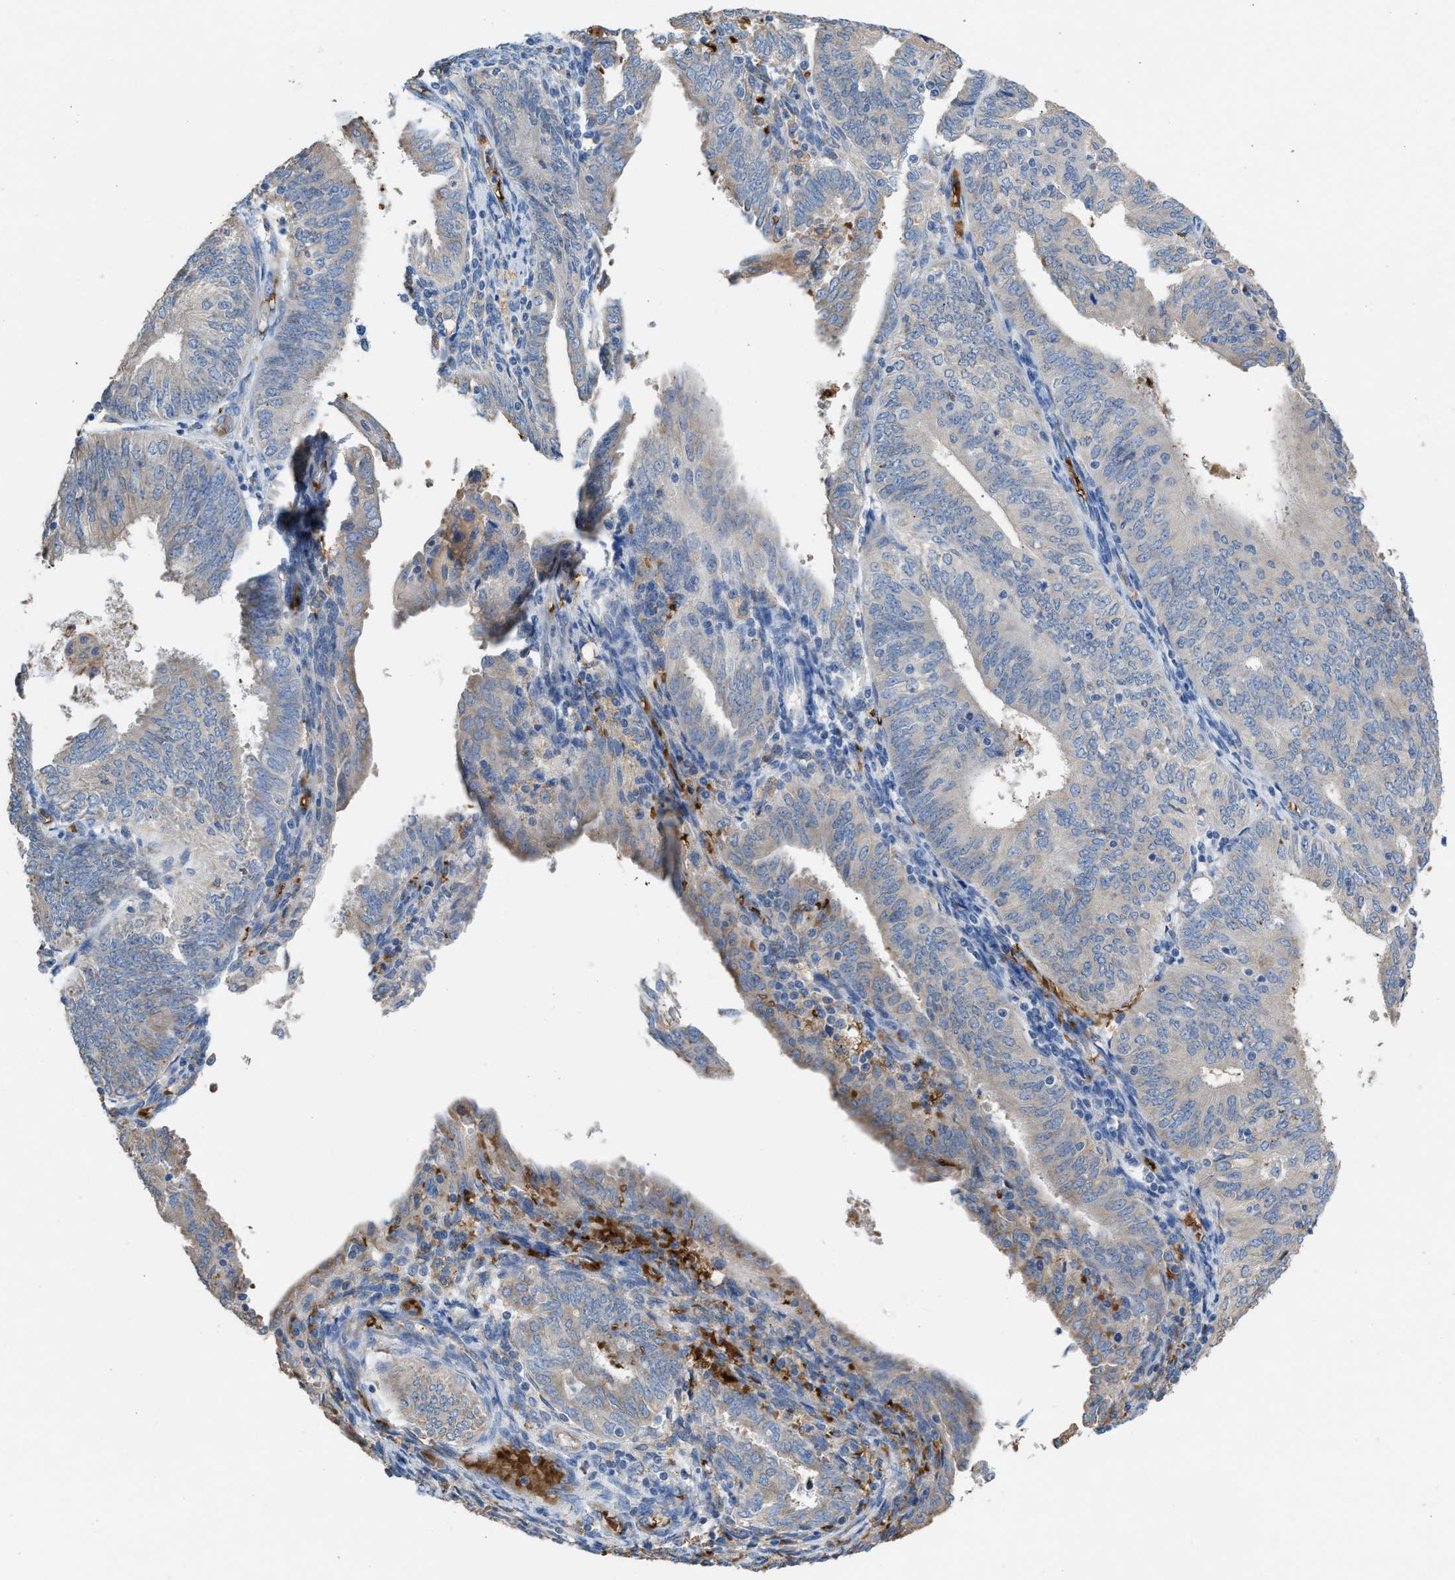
{"staining": {"intensity": "weak", "quantity": "<25%", "location": "cytoplasmic/membranous"}, "tissue": "endometrial cancer", "cell_type": "Tumor cells", "image_type": "cancer", "snomed": [{"axis": "morphology", "description": "Adenocarcinoma, NOS"}, {"axis": "topography", "description": "Endometrium"}], "caption": "Endometrial adenocarcinoma was stained to show a protein in brown. There is no significant positivity in tumor cells.", "gene": "CA3", "patient": {"sex": "female", "age": 58}}